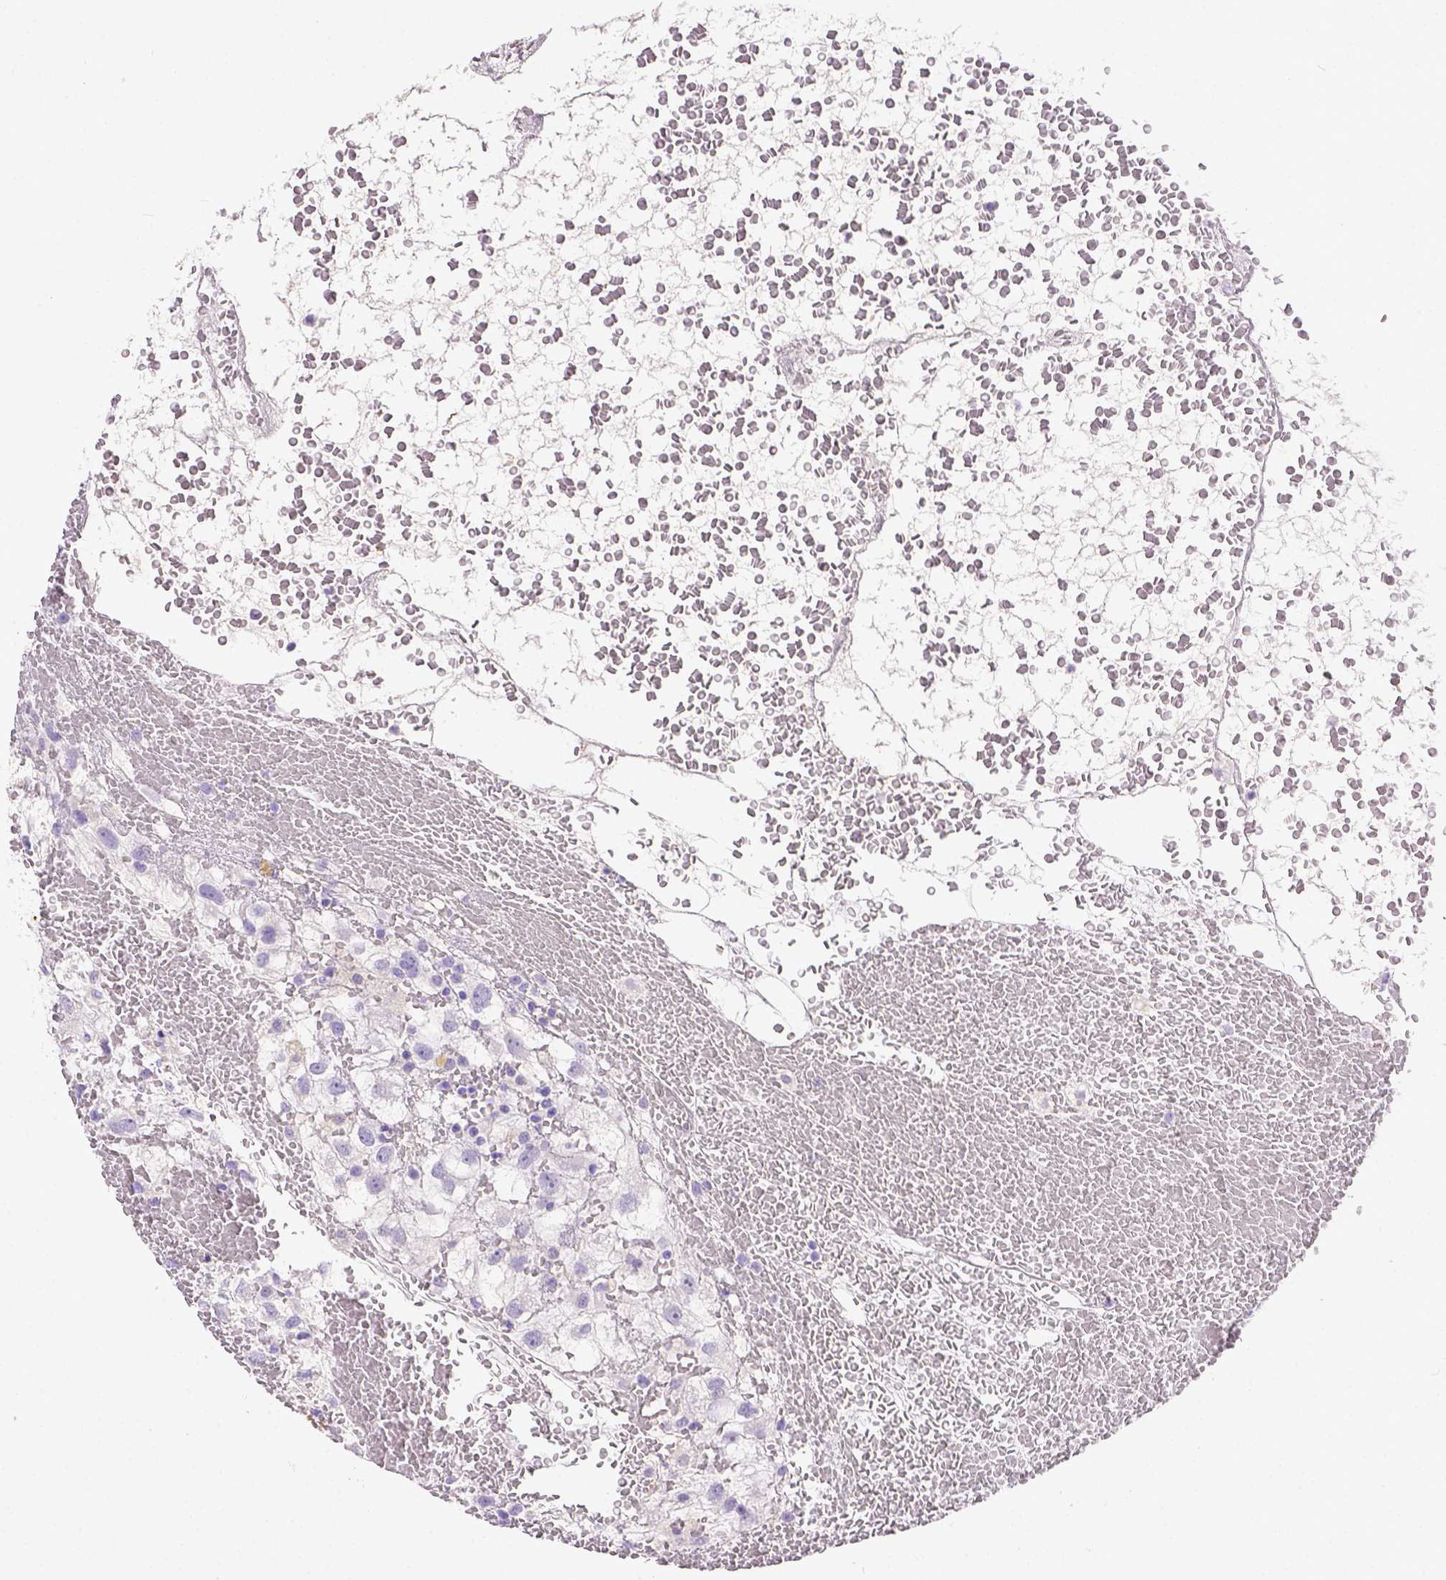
{"staining": {"intensity": "negative", "quantity": "none", "location": "none"}, "tissue": "renal cancer", "cell_type": "Tumor cells", "image_type": "cancer", "snomed": [{"axis": "morphology", "description": "Adenocarcinoma, NOS"}, {"axis": "topography", "description": "Kidney"}], "caption": "Human adenocarcinoma (renal) stained for a protein using IHC reveals no positivity in tumor cells.", "gene": "B3GAT1", "patient": {"sex": "male", "age": 59}}